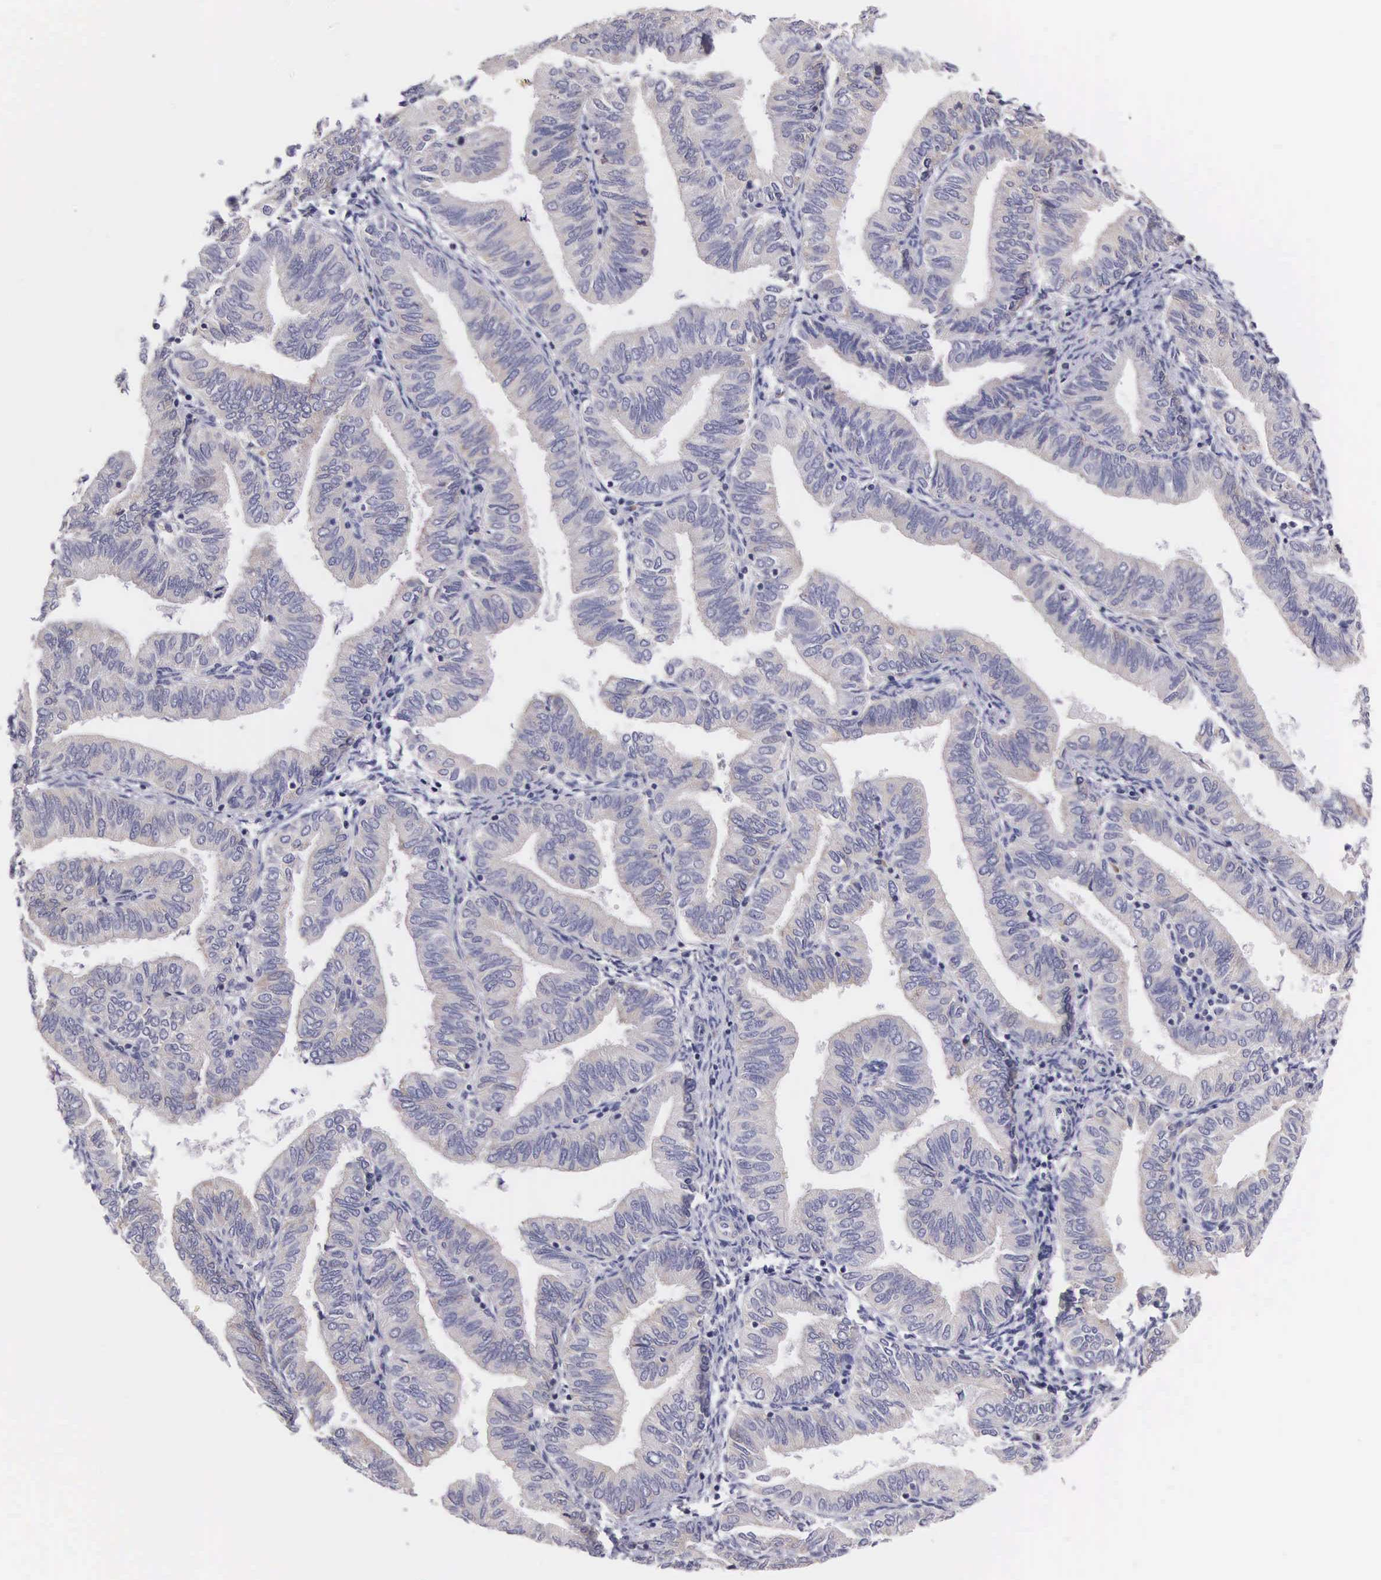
{"staining": {"intensity": "negative", "quantity": "none", "location": "none"}, "tissue": "endometrial cancer", "cell_type": "Tumor cells", "image_type": "cancer", "snomed": [{"axis": "morphology", "description": "Adenocarcinoma, NOS"}, {"axis": "topography", "description": "Endometrium"}], "caption": "DAB immunohistochemical staining of endometrial adenocarcinoma reveals no significant staining in tumor cells.", "gene": "OSBPL3", "patient": {"sex": "female", "age": 51}}